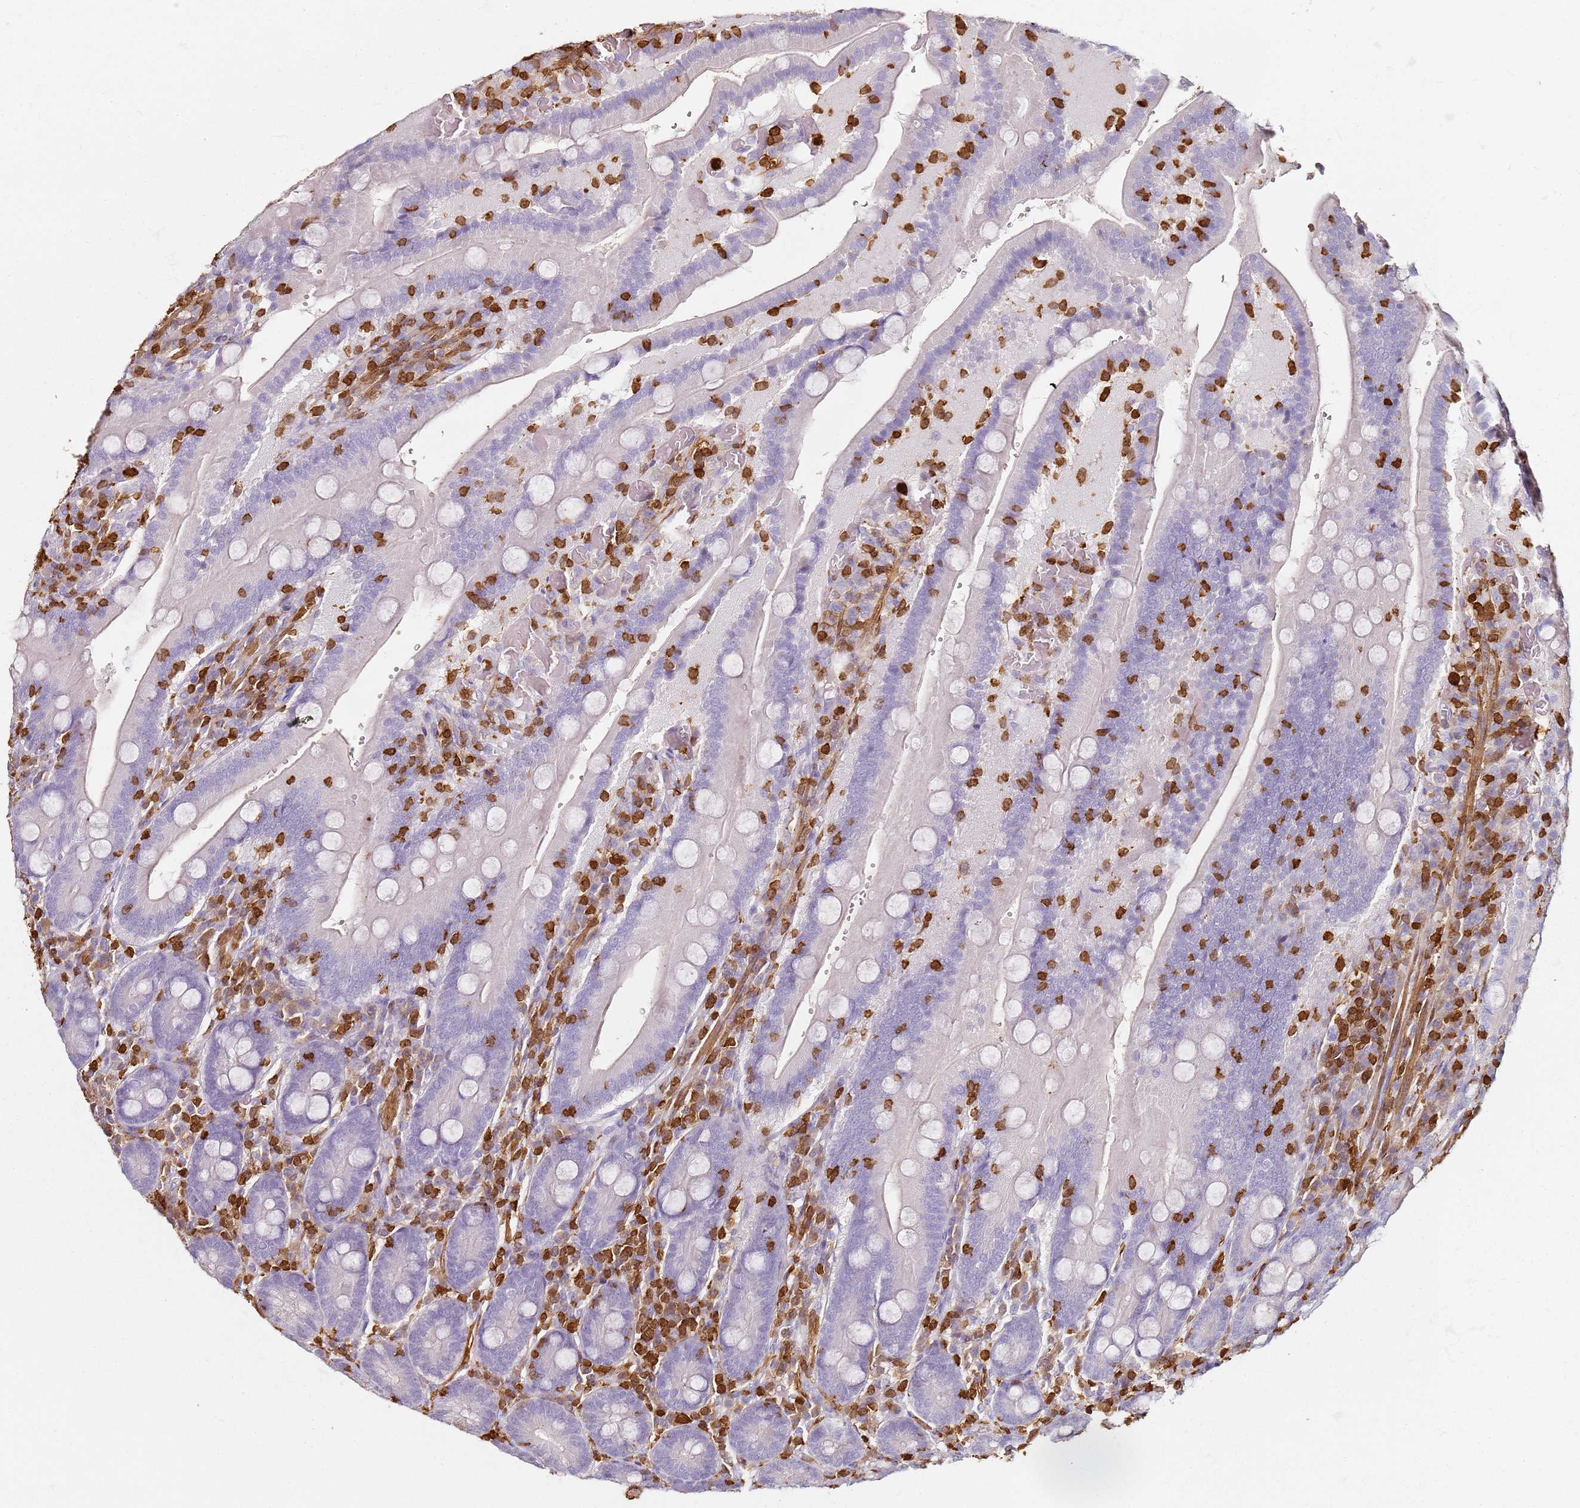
{"staining": {"intensity": "negative", "quantity": "none", "location": "none"}, "tissue": "duodenum", "cell_type": "Glandular cells", "image_type": "normal", "snomed": [{"axis": "morphology", "description": "Normal tissue, NOS"}, {"axis": "topography", "description": "Duodenum"}], "caption": "Immunohistochemistry histopathology image of benign duodenum: duodenum stained with DAB displays no significant protein staining in glandular cells.", "gene": "S100A4", "patient": {"sex": "female", "age": 62}}